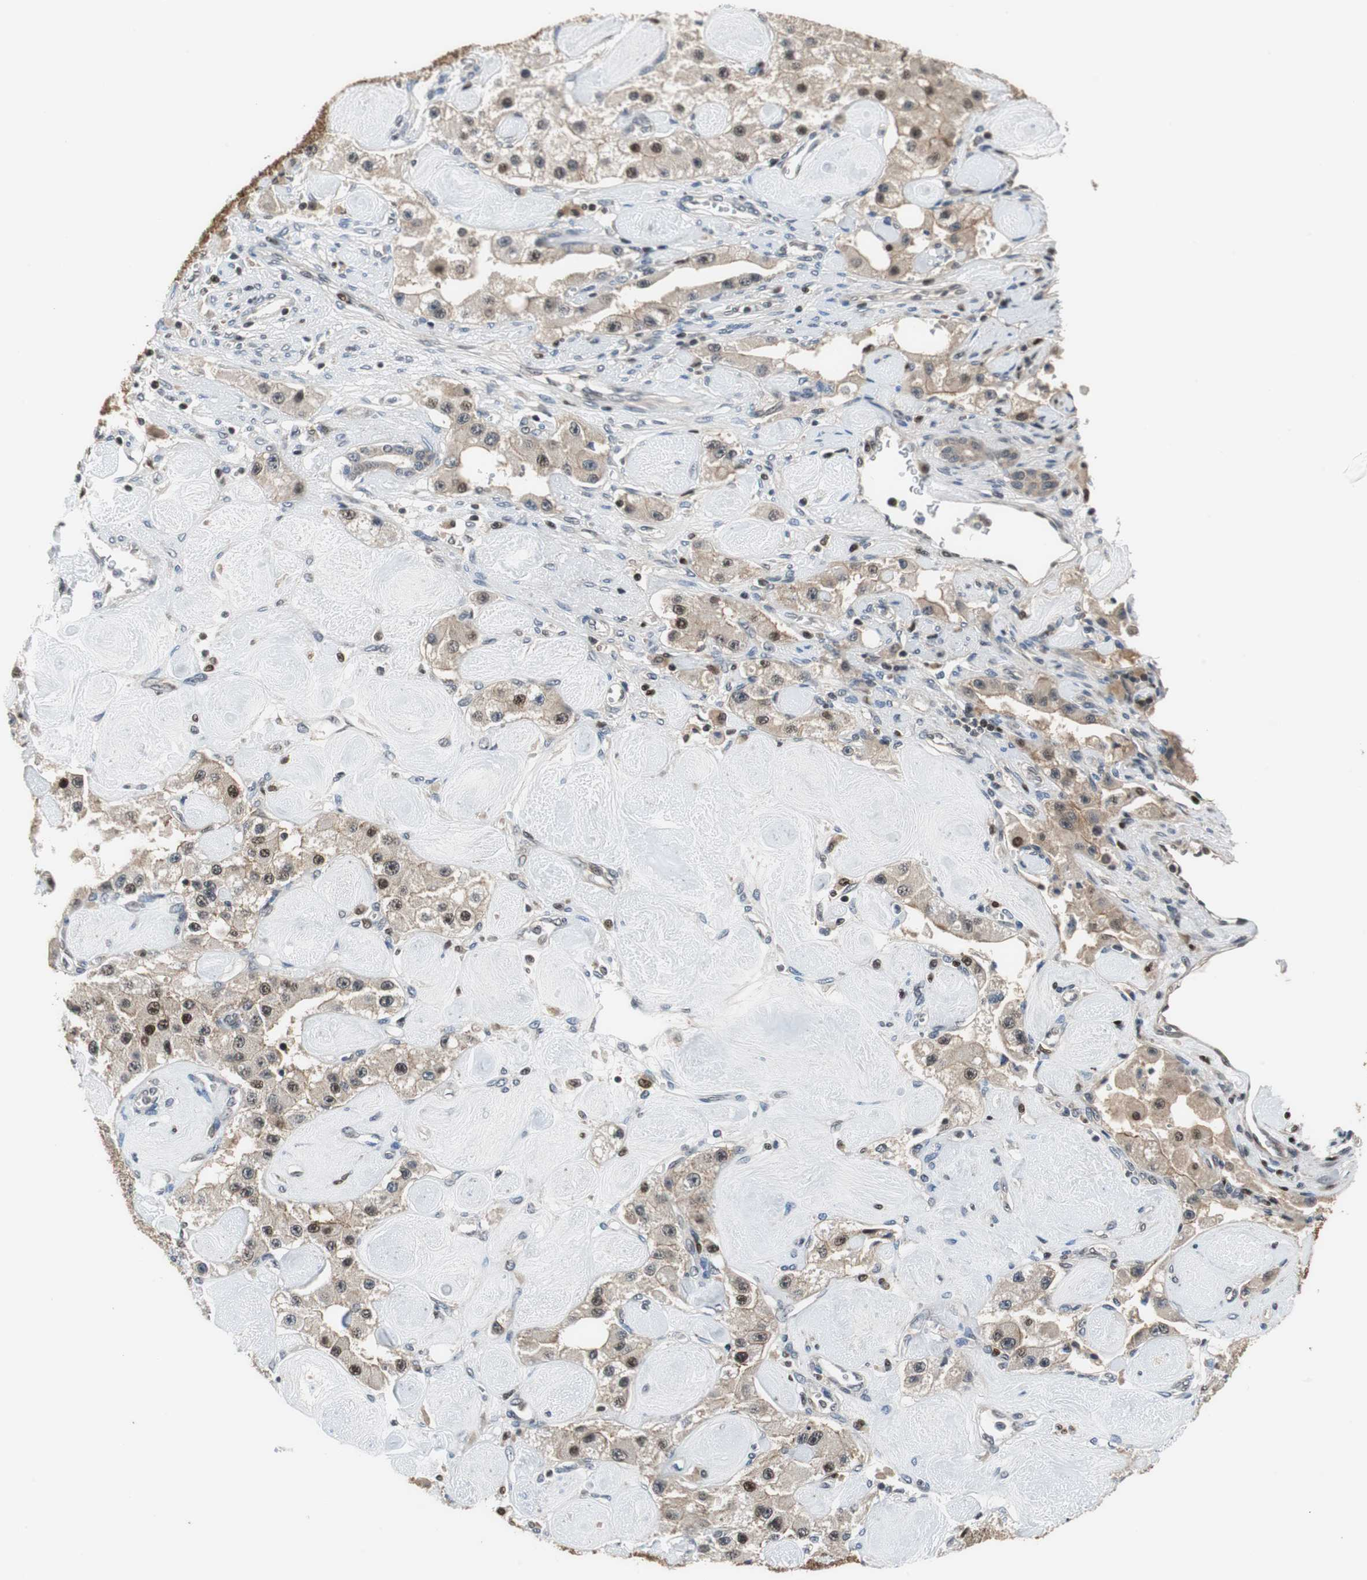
{"staining": {"intensity": "weak", "quantity": "25%-75%", "location": "cytoplasmic/membranous,nuclear"}, "tissue": "carcinoid", "cell_type": "Tumor cells", "image_type": "cancer", "snomed": [{"axis": "morphology", "description": "Carcinoid, malignant, NOS"}, {"axis": "topography", "description": "Pancreas"}], "caption": "The micrograph reveals immunohistochemical staining of carcinoid. There is weak cytoplasmic/membranous and nuclear staining is present in approximately 25%-75% of tumor cells.", "gene": "MAFB", "patient": {"sex": "male", "age": 41}}